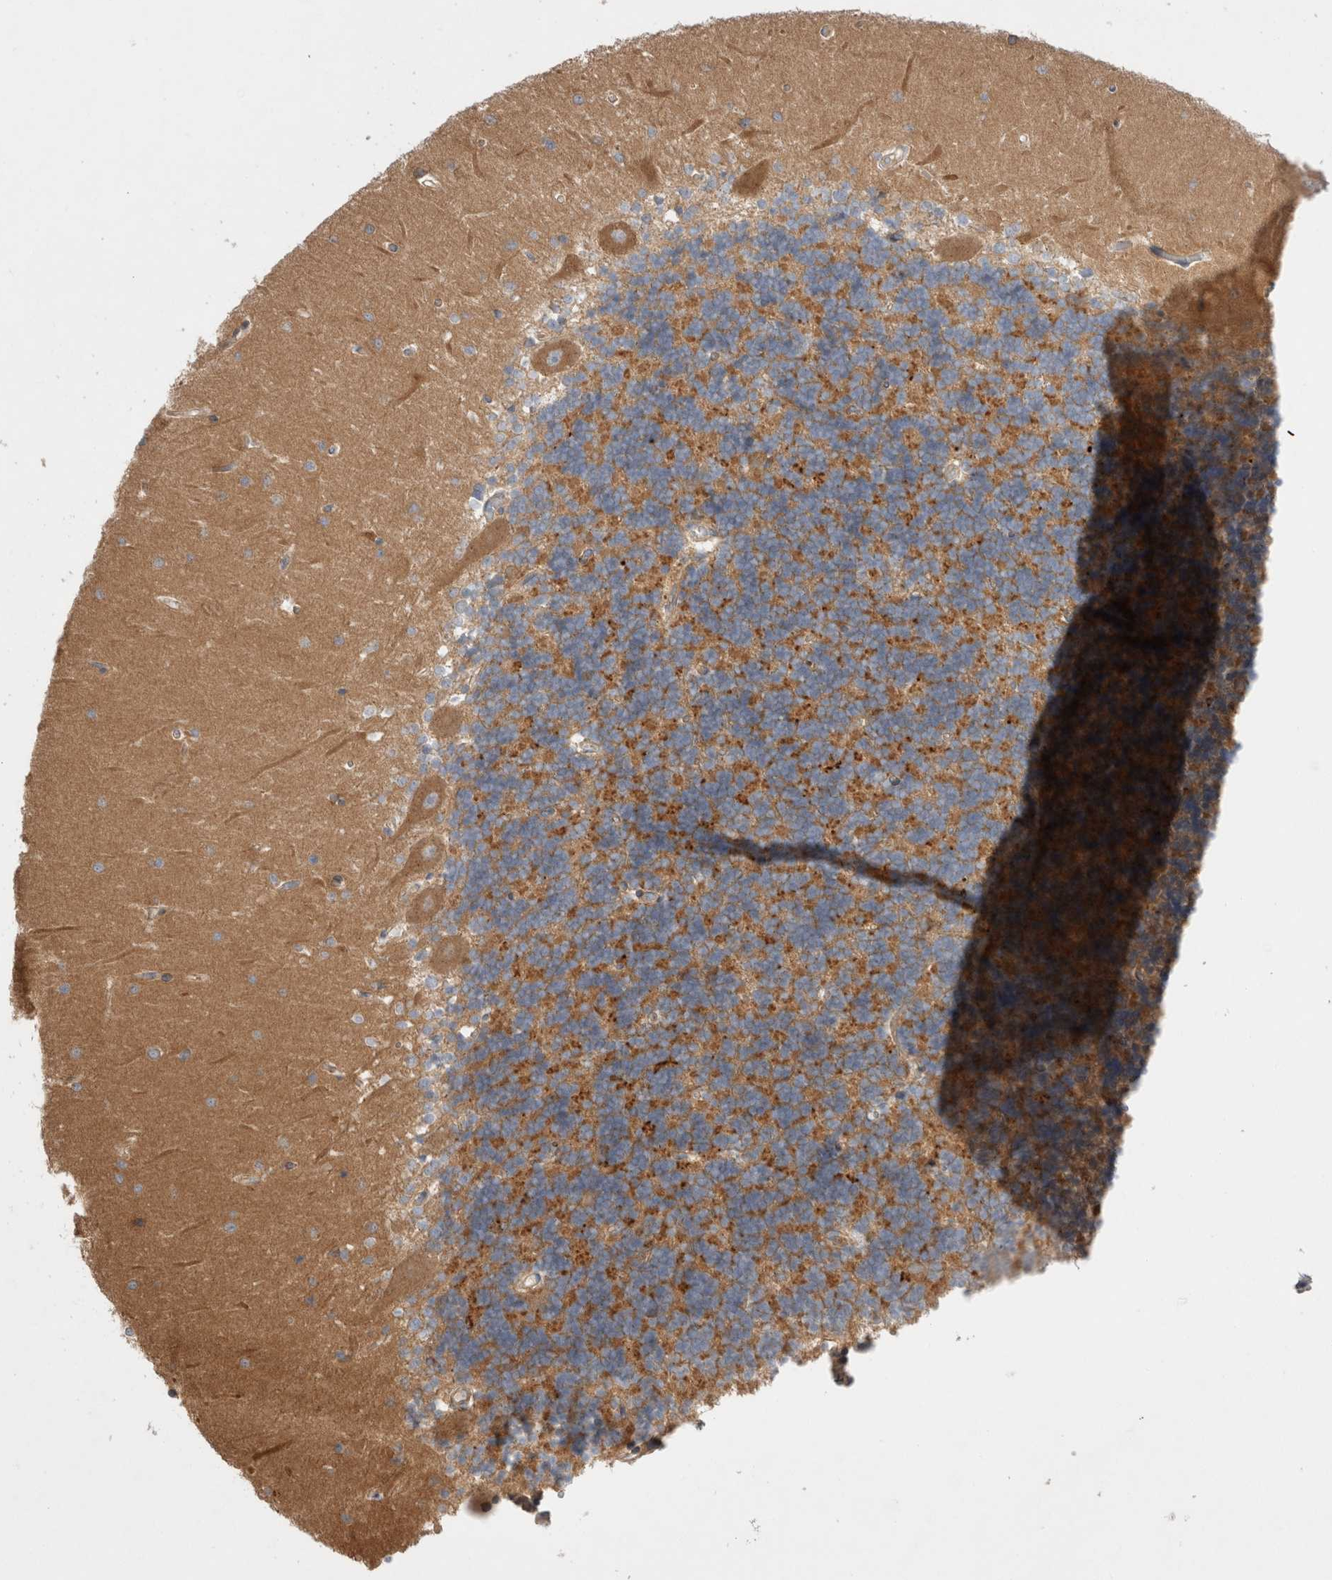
{"staining": {"intensity": "moderate", "quantity": "<25%", "location": "cytoplasmic/membranous"}, "tissue": "cerebellum", "cell_type": "Cells in granular layer", "image_type": "normal", "snomed": [{"axis": "morphology", "description": "Normal tissue, NOS"}, {"axis": "topography", "description": "Cerebellum"}], "caption": "Immunohistochemical staining of unremarkable human cerebellum shows moderate cytoplasmic/membranous protein staining in about <25% of cells in granular layer. (DAB IHC, brown staining for protein, blue staining for nuclei).", "gene": "PDCD10", "patient": {"sex": "male", "age": 37}}